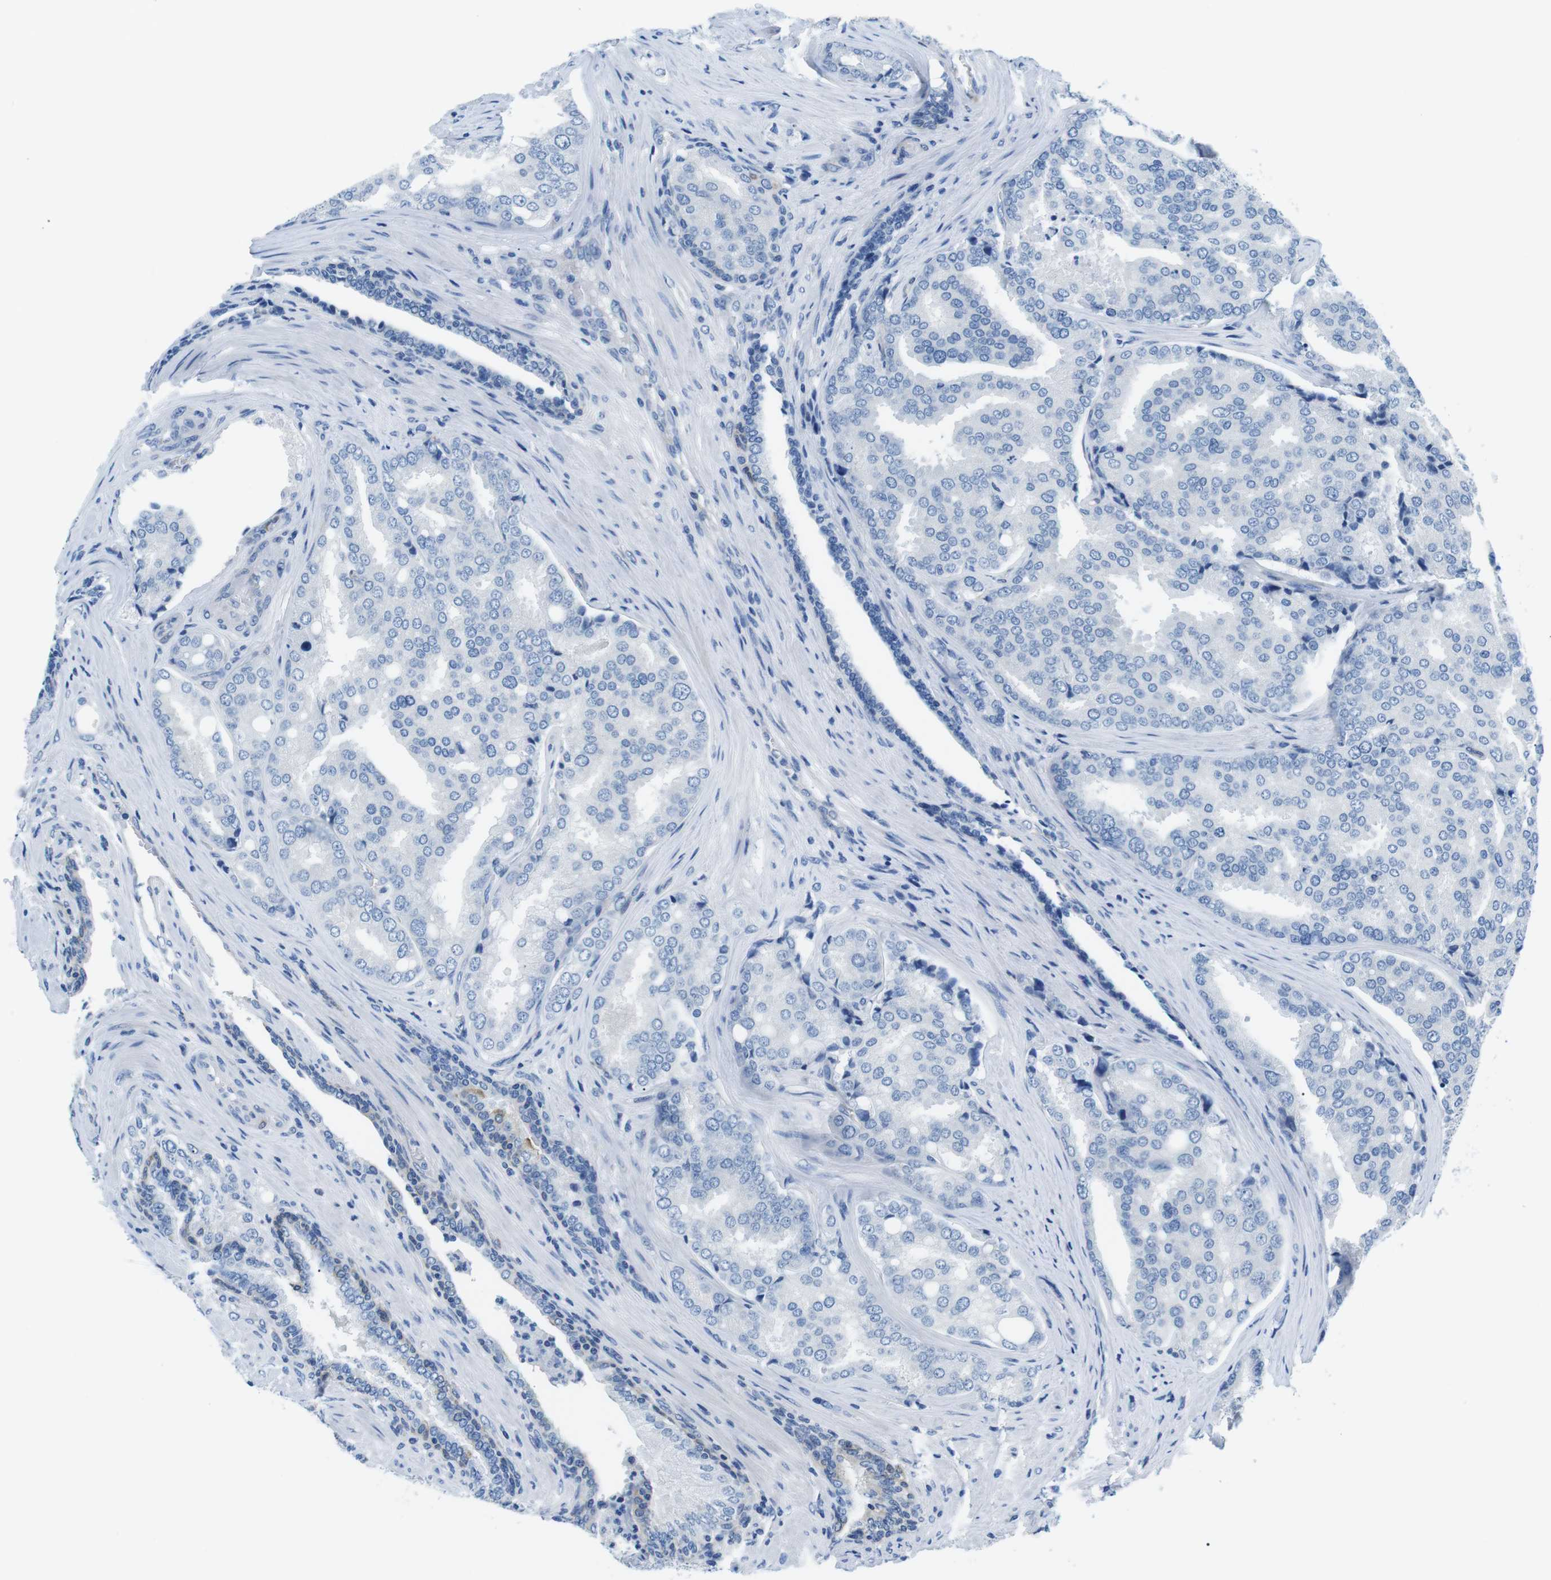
{"staining": {"intensity": "negative", "quantity": "none", "location": "none"}, "tissue": "prostate cancer", "cell_type": "Tumor cells", "image_type": "cancer", "snomed": [{"axis": "morphology", "description": "Adenocarcinoma, High grade"}, {"axis": "topography", "description": "Prostate"}], "caption": "Tumor cells are negative for protein expression in human prostate cancer (high-grade adenocarcinoma).", "gene": "PHLDA1", "patient": {"sex": "male", "age": 50}}